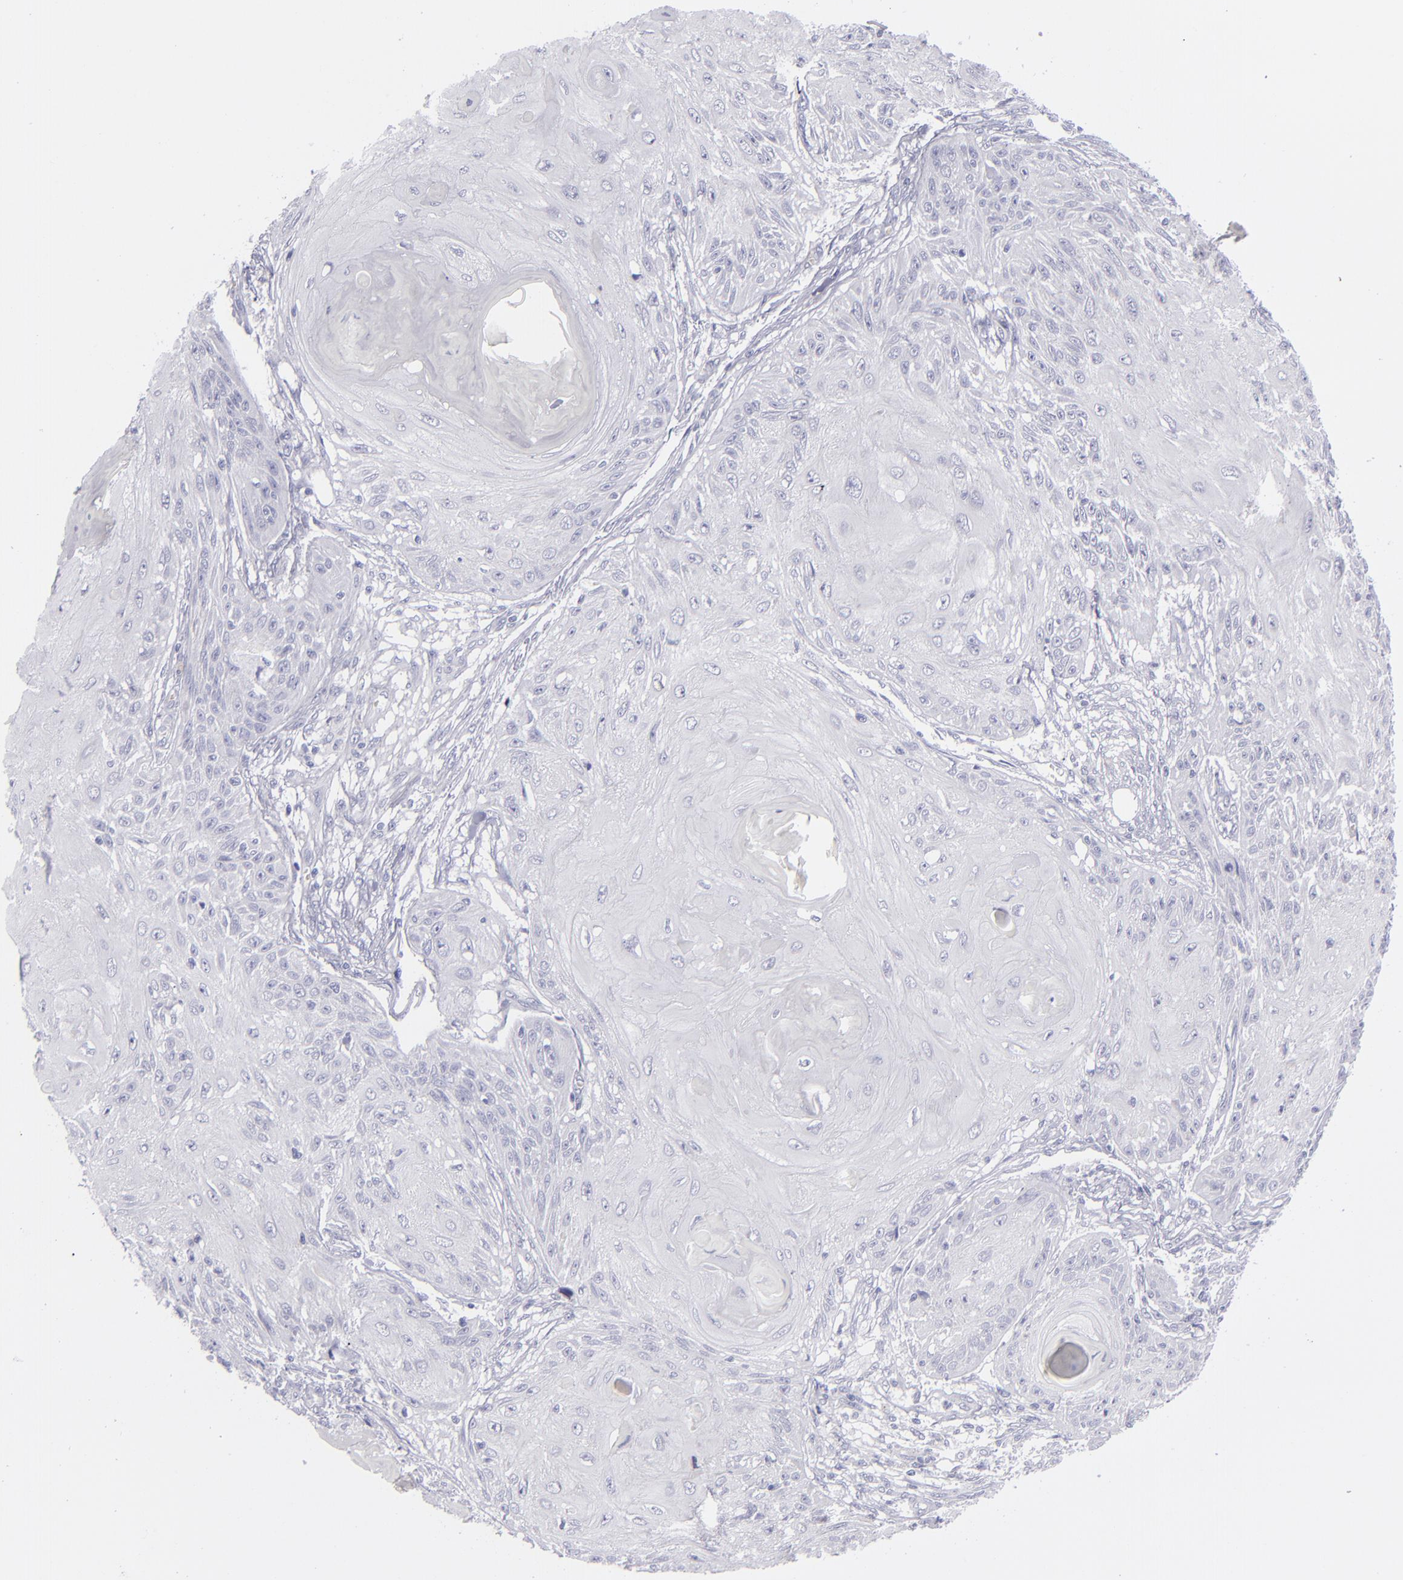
{"staining": {"intensity": "negative", "quantity": "none", "location": "none"}, "tissue": "skin cancer", "cell_type": "Tumor cells", "image_type": "cancer", "snomed": [{"axis": "morphology", "description": "Squamous cell carcinoma, NOS"}, {"axis": "topography", "description": "Skin"}], "caption": "This is an IHC micrograph of skin cancer. There is no expression in tumor cells.", "gene": "CD22", "patient": {"sex": "female", "age": 88}}